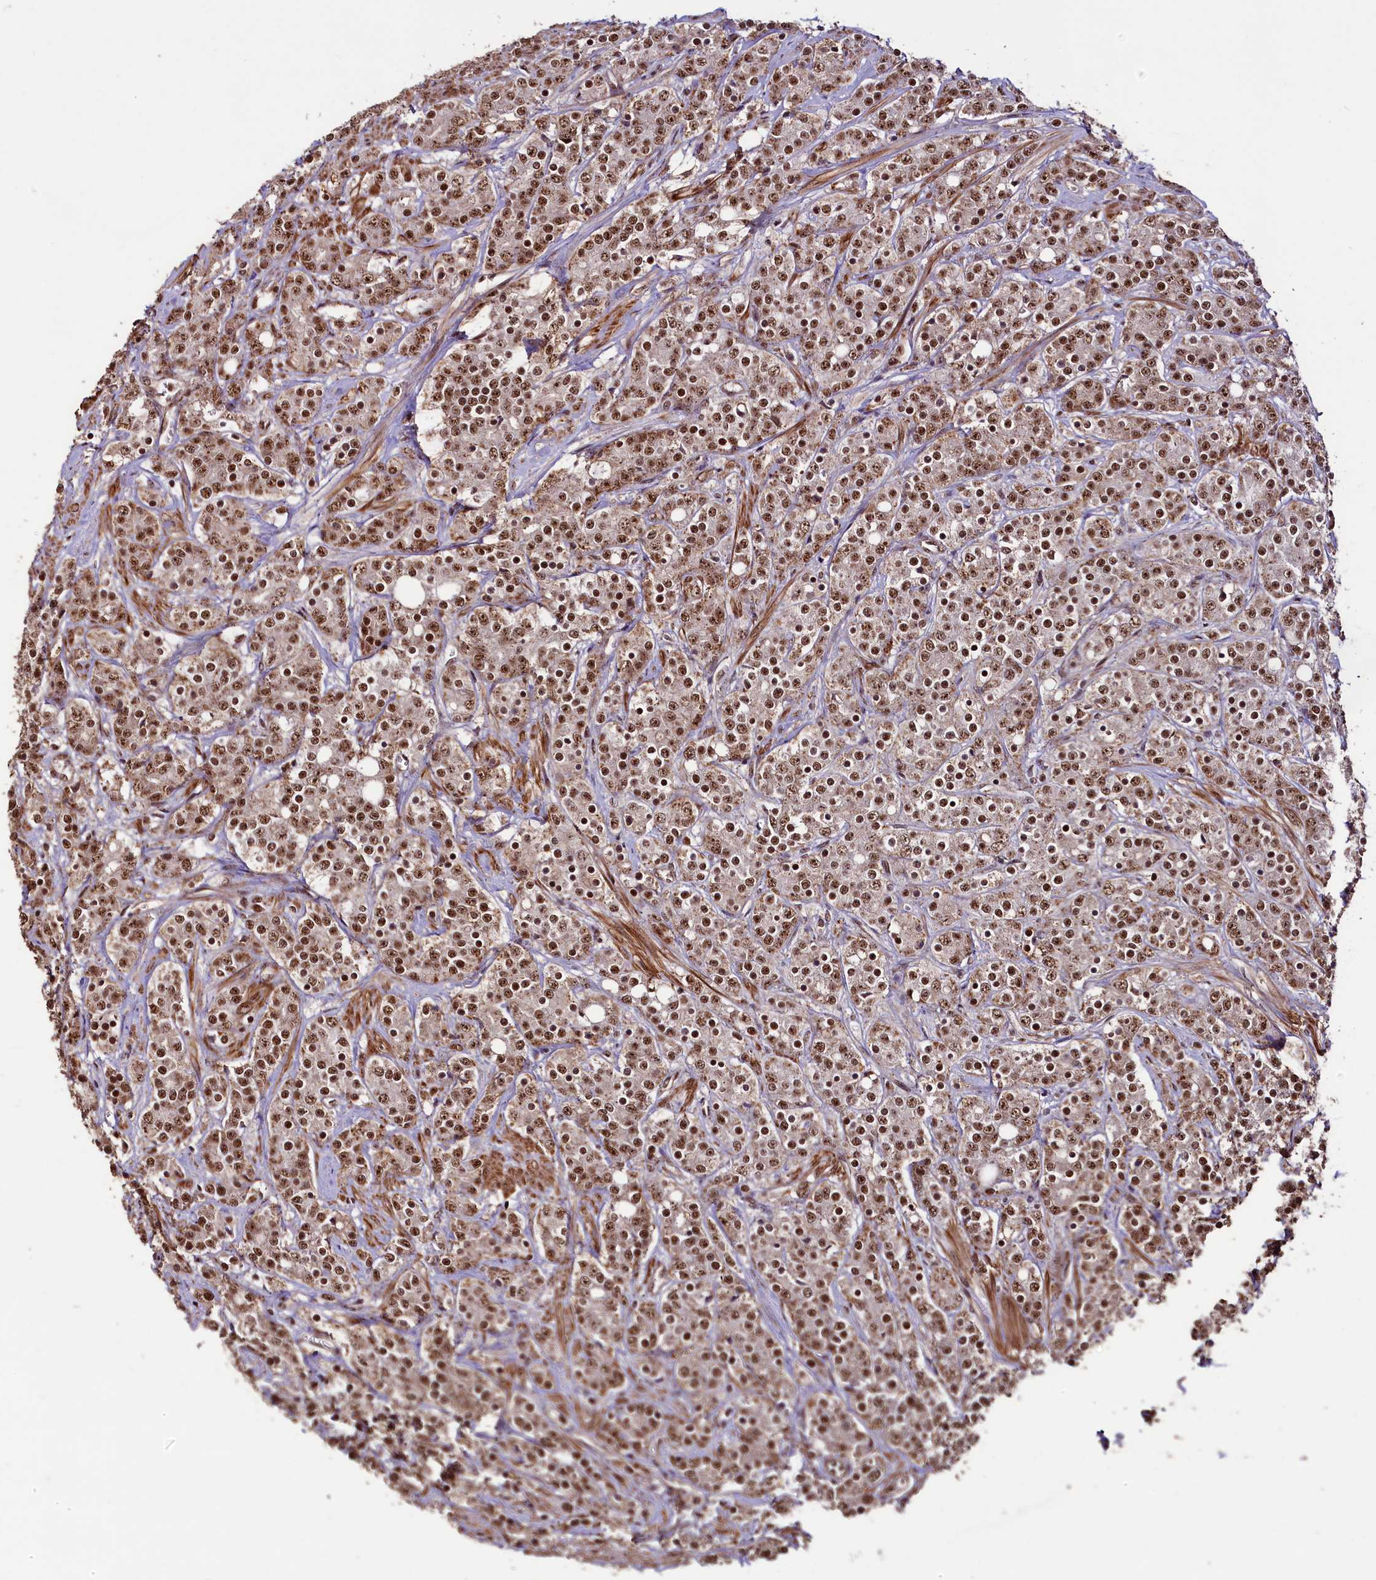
{"staining": {"intensity": "moderate", "quantity": ">75%", "location": "nuclear"}, "tissue": "prostate cancer", "cell_type": "Tumor cells", "image_type": "cancer", "snomed": [{"axis": "morphology", "description": "Adenocarcinoma, High grade"}, {"axis": "topography", "description": "Prostate"}], "caption": "Adenocarcinoma (high-grade) (prostate) tissue demonstrates moderate nuclear expression in about >75% of tumor cells", "gene": "SFSWAP", "patient": {"sex": "male", "age": 62}}